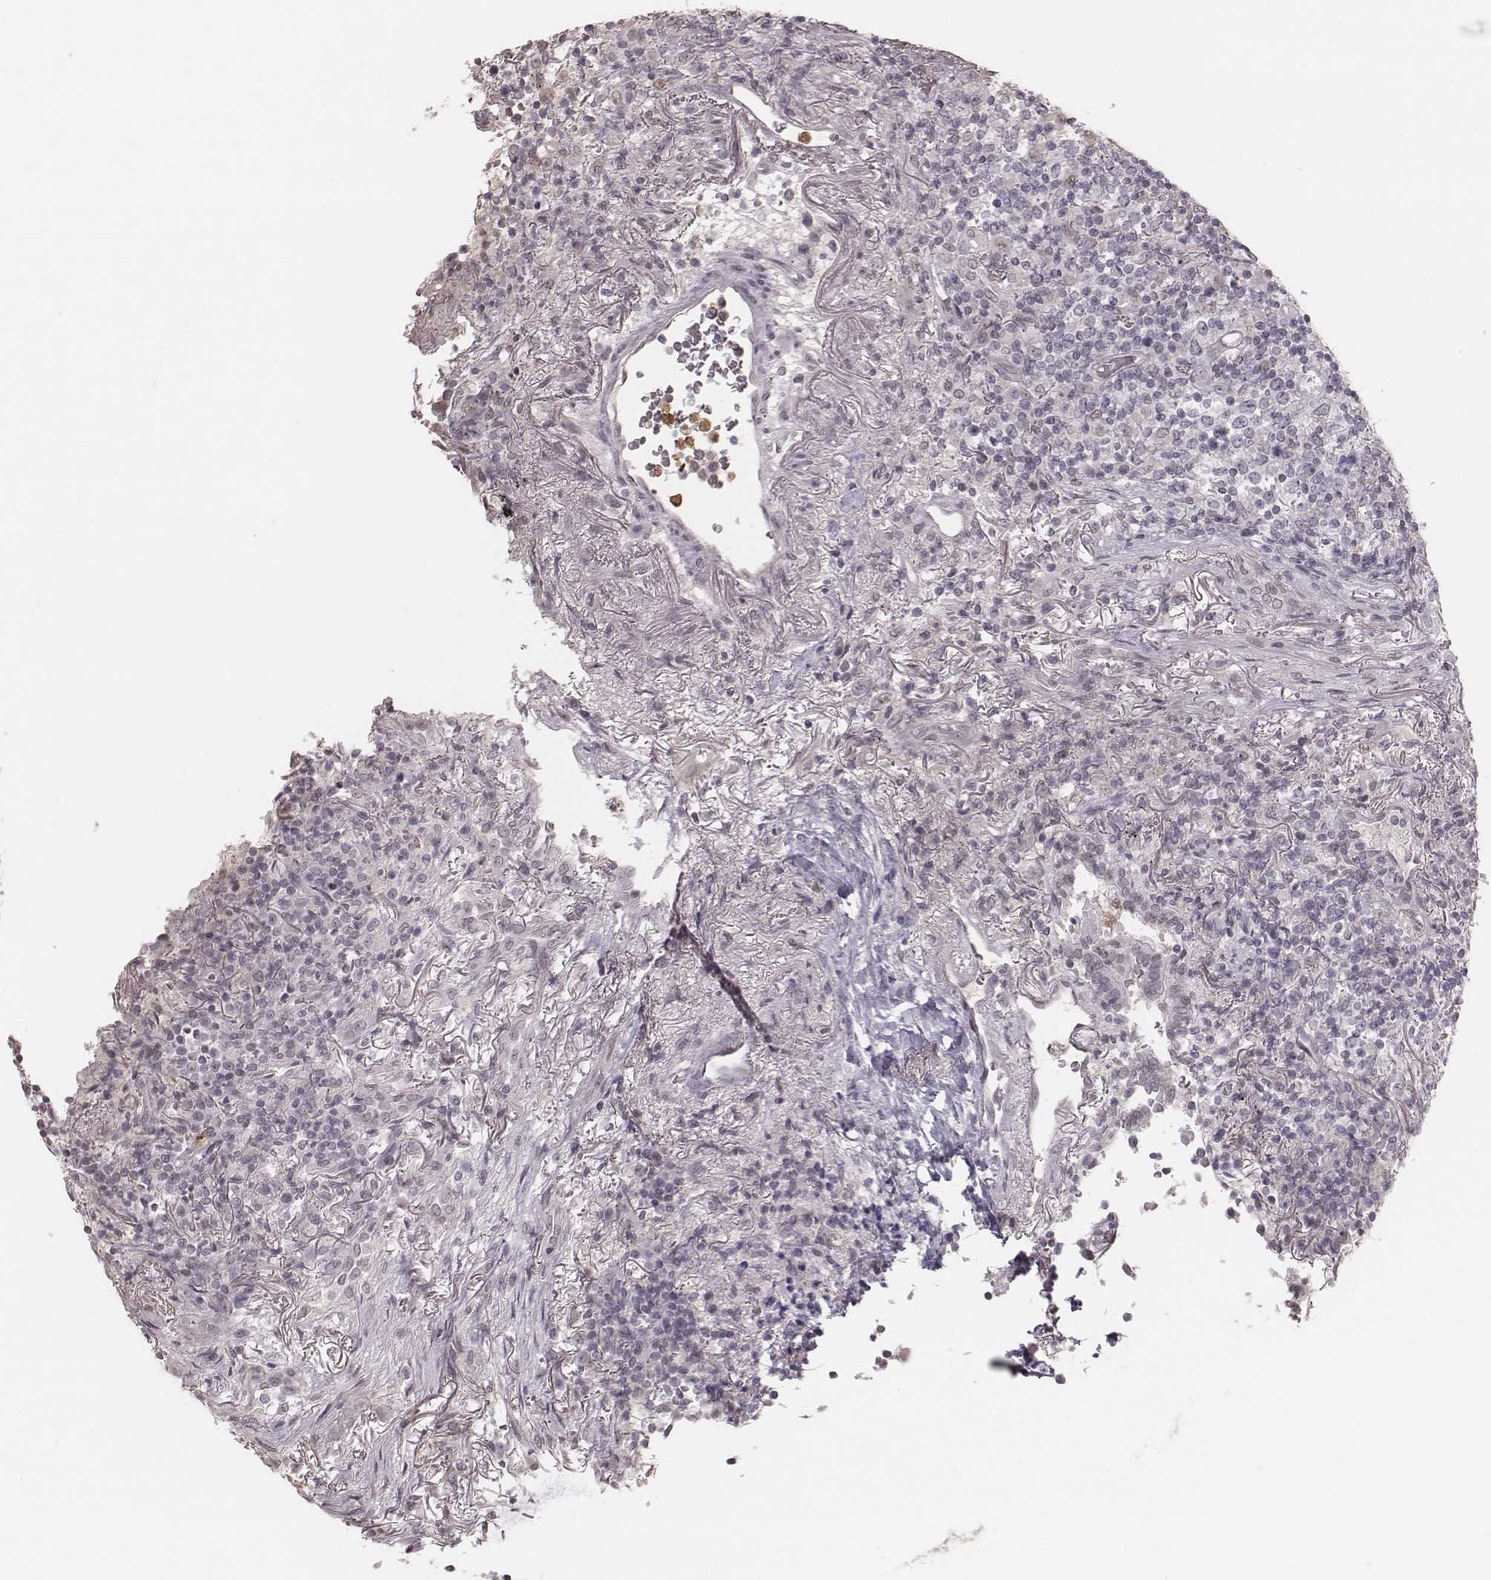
{"staining": {"intensity": "negative", "quantity": "none", "location": "none"}, "tissue": "lymphoma", "cell_type": "Tumor cells", "image_type": "cancer", "snomed": [{"axis": "morphology", "description": "Malignant lymphoma, non-Hodgkin's type, High grade"}, {"axis": "topography", "description": "Lung"}], "caption": "Immunohistochemistry (IHC) of human high-grade malignant lymphoma, non-Hodgkin's type reveals no positivity in tumor cells.", "gene": "KITLG", "patient": {"sex": "male", "age": 79}}